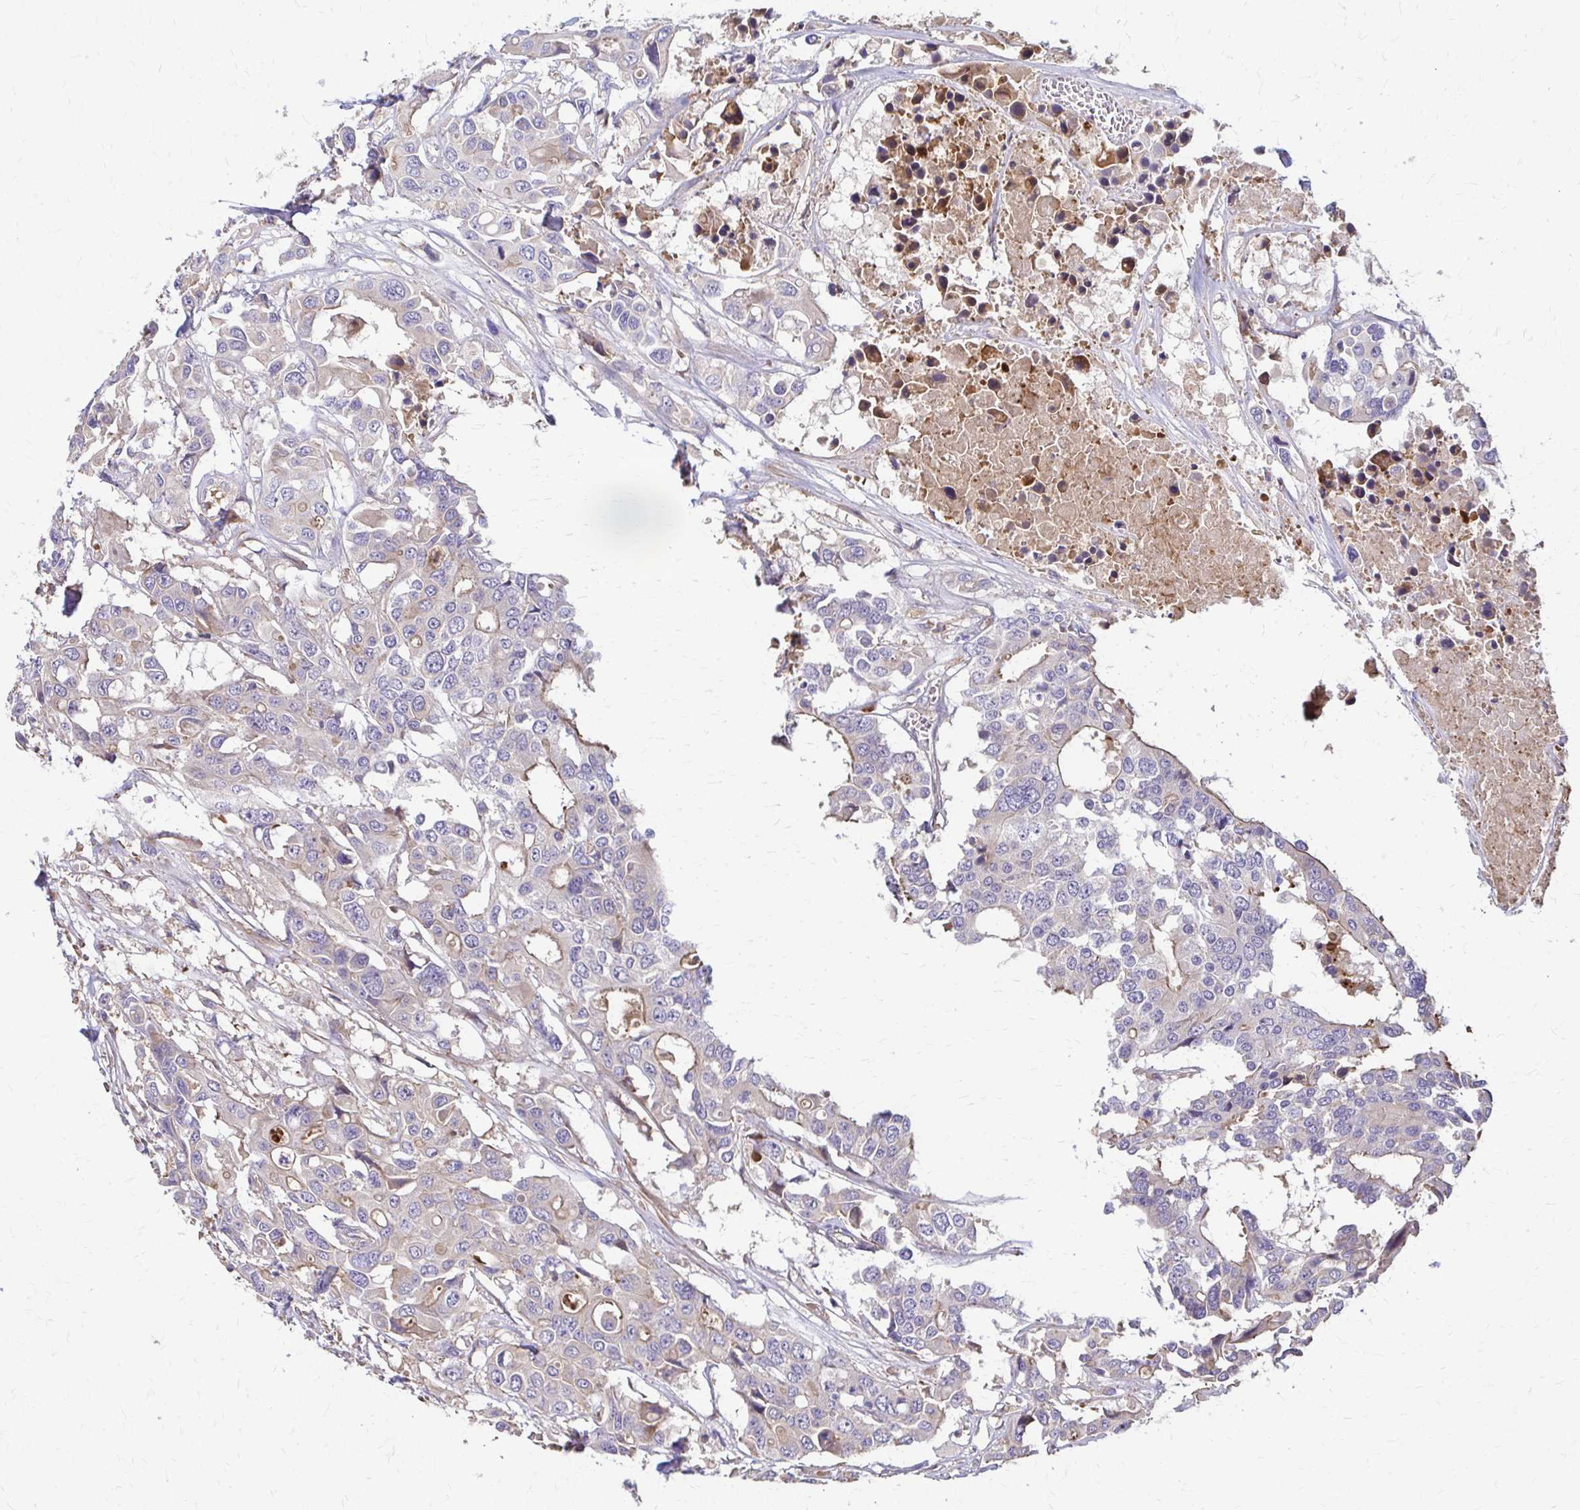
{"staining": {"intensity": "weak", "quantity": "<25%", "location": "cytoplasmic/membranous"}, "tissue": "colorectal cancer", "cell_type": "Tumor cells", "image_type": "cancer", "snomed": [{"axis": "morphology", "description": "Adenocarcinoma, NOS"}, {"axis": "topography", "description": "Colon"}], "caption": "A high-resolution micrograph shows immunohistochemistry staining of colorectal cancer (adenocarcinoma), which shows no significant positivity in tumor cells.", "gene": "DSP", "patient": {"sex": "male", "age": 77}}